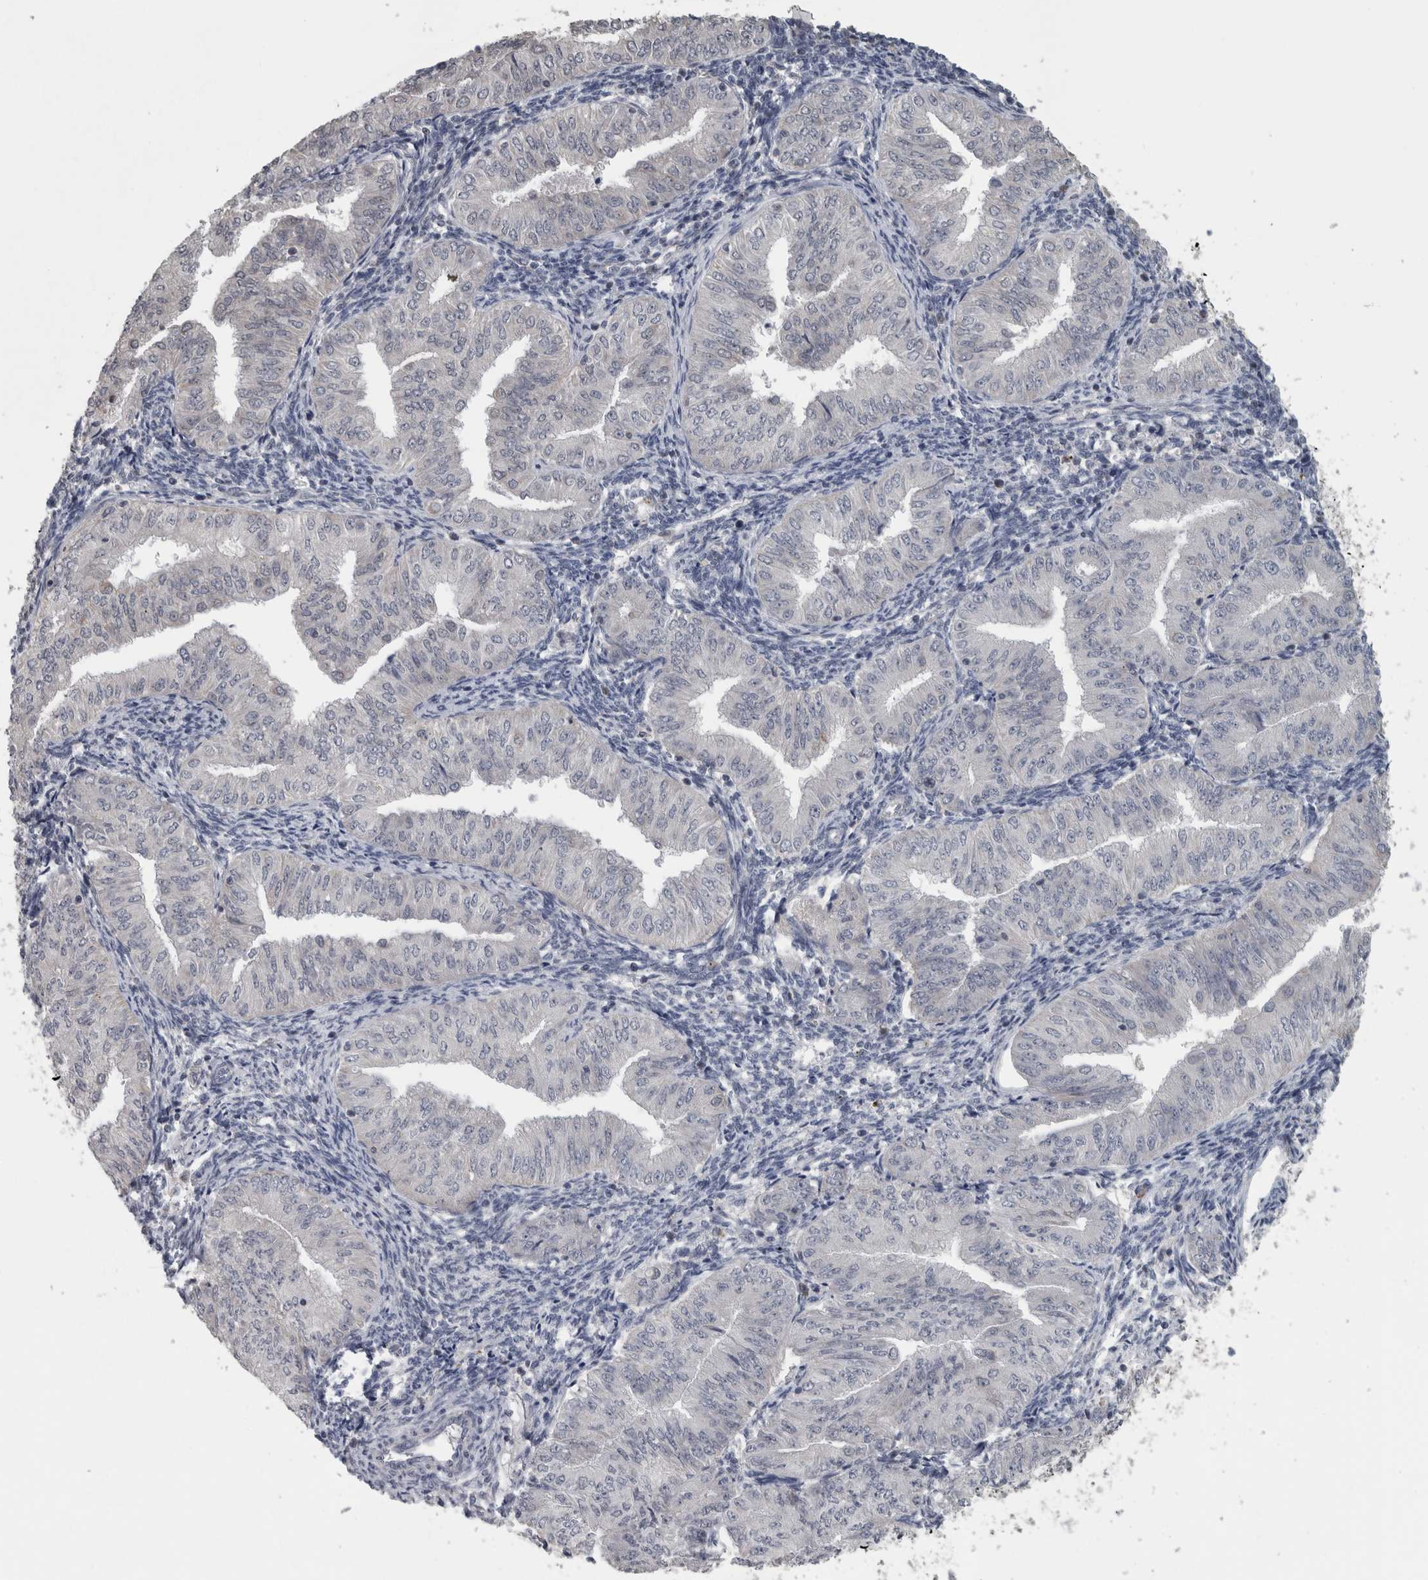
{"staining": {"intensity": "negative", "quantity": "none", "location": "none"}, "tissue": "endometrial cancer", "cell_type": "Tumor cells", "image_type": "cancer", "snomed": [{"axis": "morphology", "description": "Normal tissue, NOS"}, {"axis": "morphology", "description": "Adenocarcinoma, NOS"}, {"axis": "topography", "description": "Endometrium"}], "caption": "Protein analysis of adenocarcinoma (endometrial) shows no significant staining in tumor cells.", "gene": "OR2K2", "patient": {"sex": "female", "age": 53}}